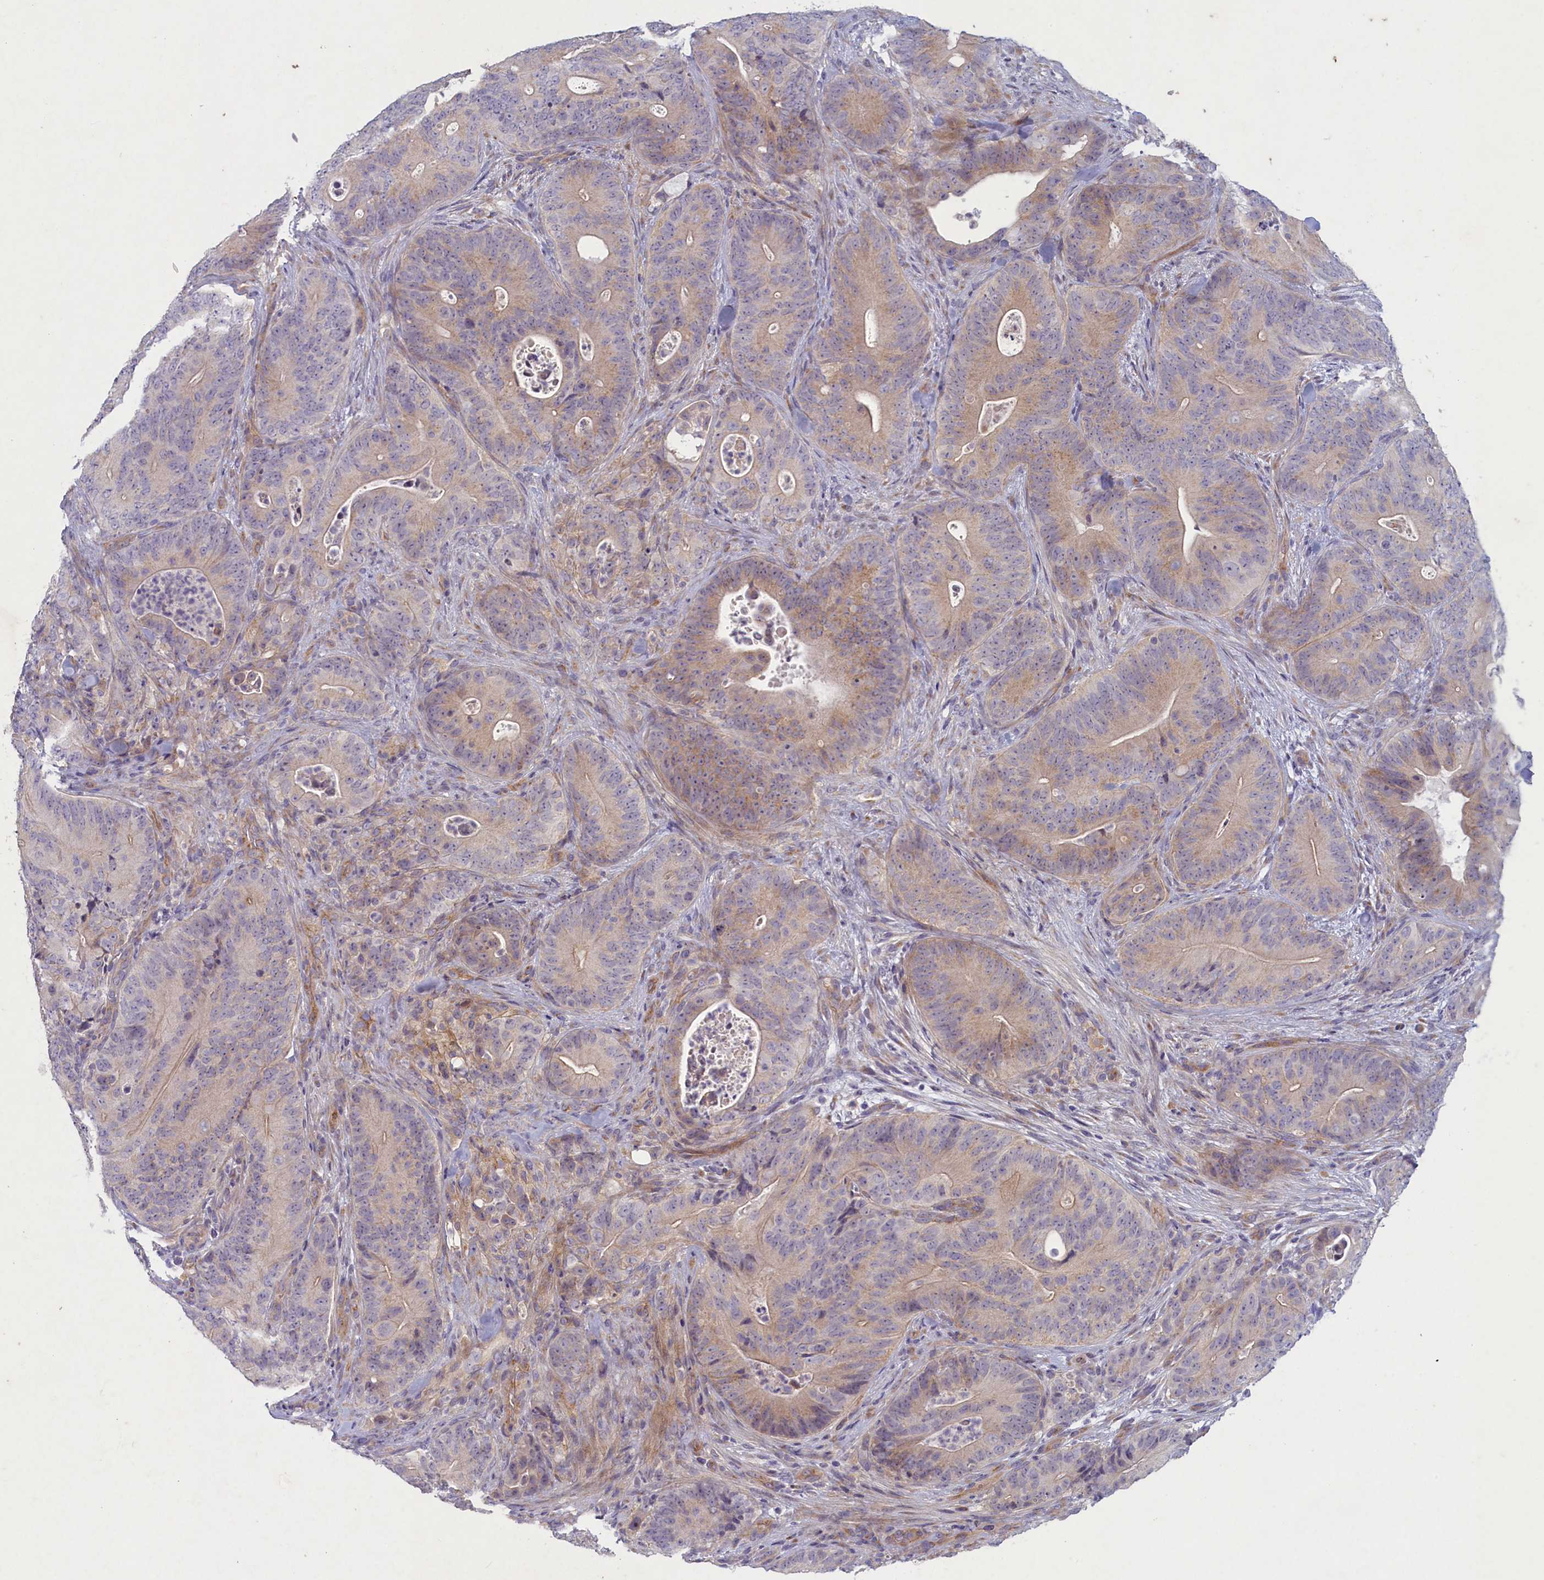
{"staining": {"intensity": "weak", "quantity": "25%-75%", "location": "cytoplasmic/membranous"}, "tissue": "colorectal cancer", "cell_type": "Tumor cells", "image_type": "cancer", "snomed": [{"axis": "morphology", "description": "Normal tissue, NOS"}, {"axis": "topography", "description": "Colon"}], "caption": "Colorectal cancer tissue demonstrates weak cytoplasmic/membranous expression in about 25%-75% of tumor cells", "gene": "PLEKHG6", "patient": {"sex": "female", "age": 82}}